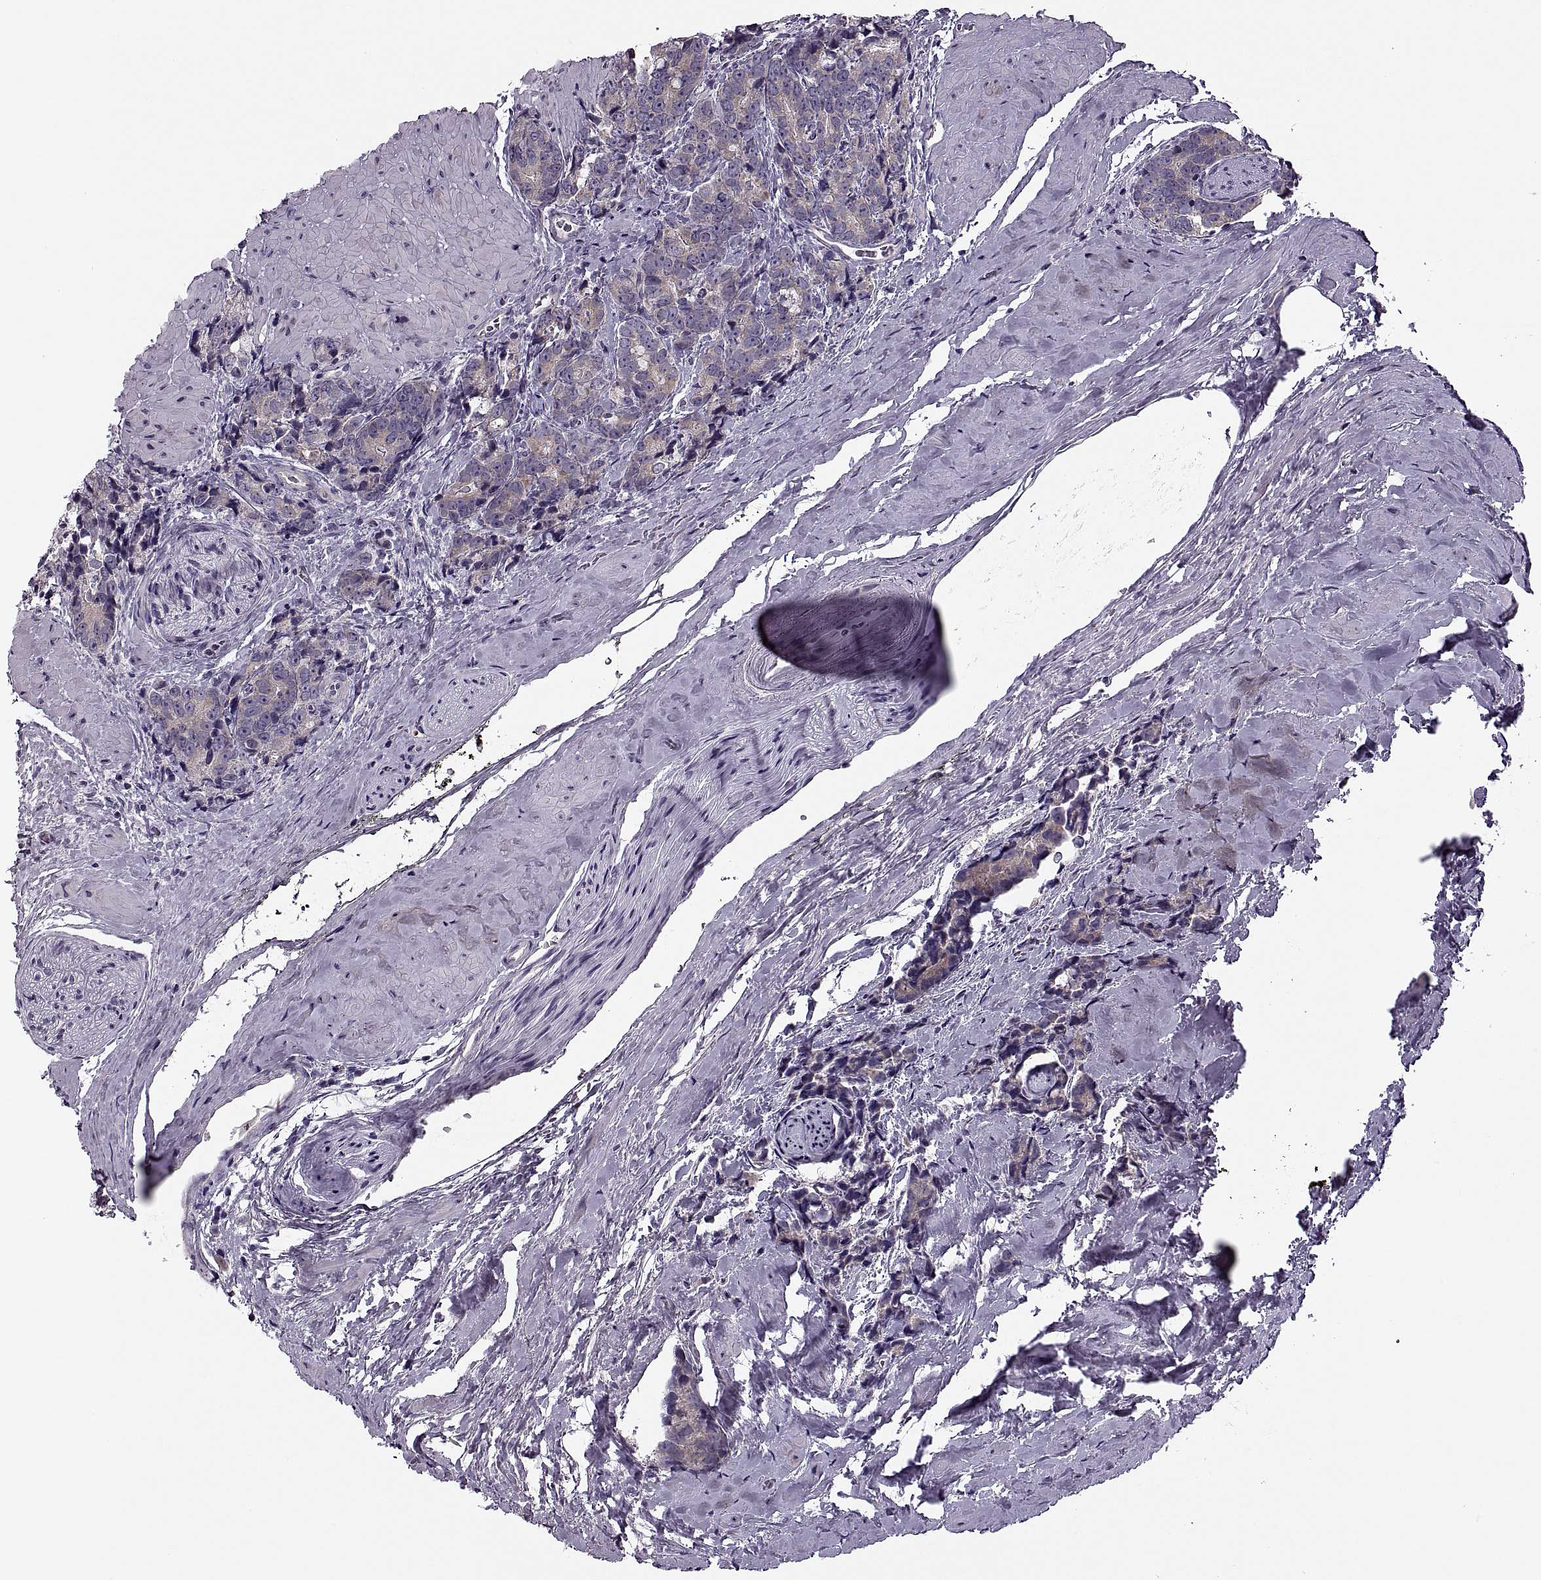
{"staining": {"intensity": "weak", "quantity": "25%-75%", "location": "cytoplasmic/membranous"}, "tissue": "prostate cancer", "cell_type": "Tumor cells", "image_type": "cancer", "snomed": [{"axis": "morphology", "description": "Adenocarcinoma, High grade"}, {"axis": "topography", "description": "Prostate"}], "caption": "About 25%-75% of tumor cells in prostate adenocarcinoma (high-grade) show weak cytoplasmic/membranous protein positivity as visualized by brown immunohistochemical staining.", "gene": "PRSS54", "patient": {"sex": "male", "age": 74}}